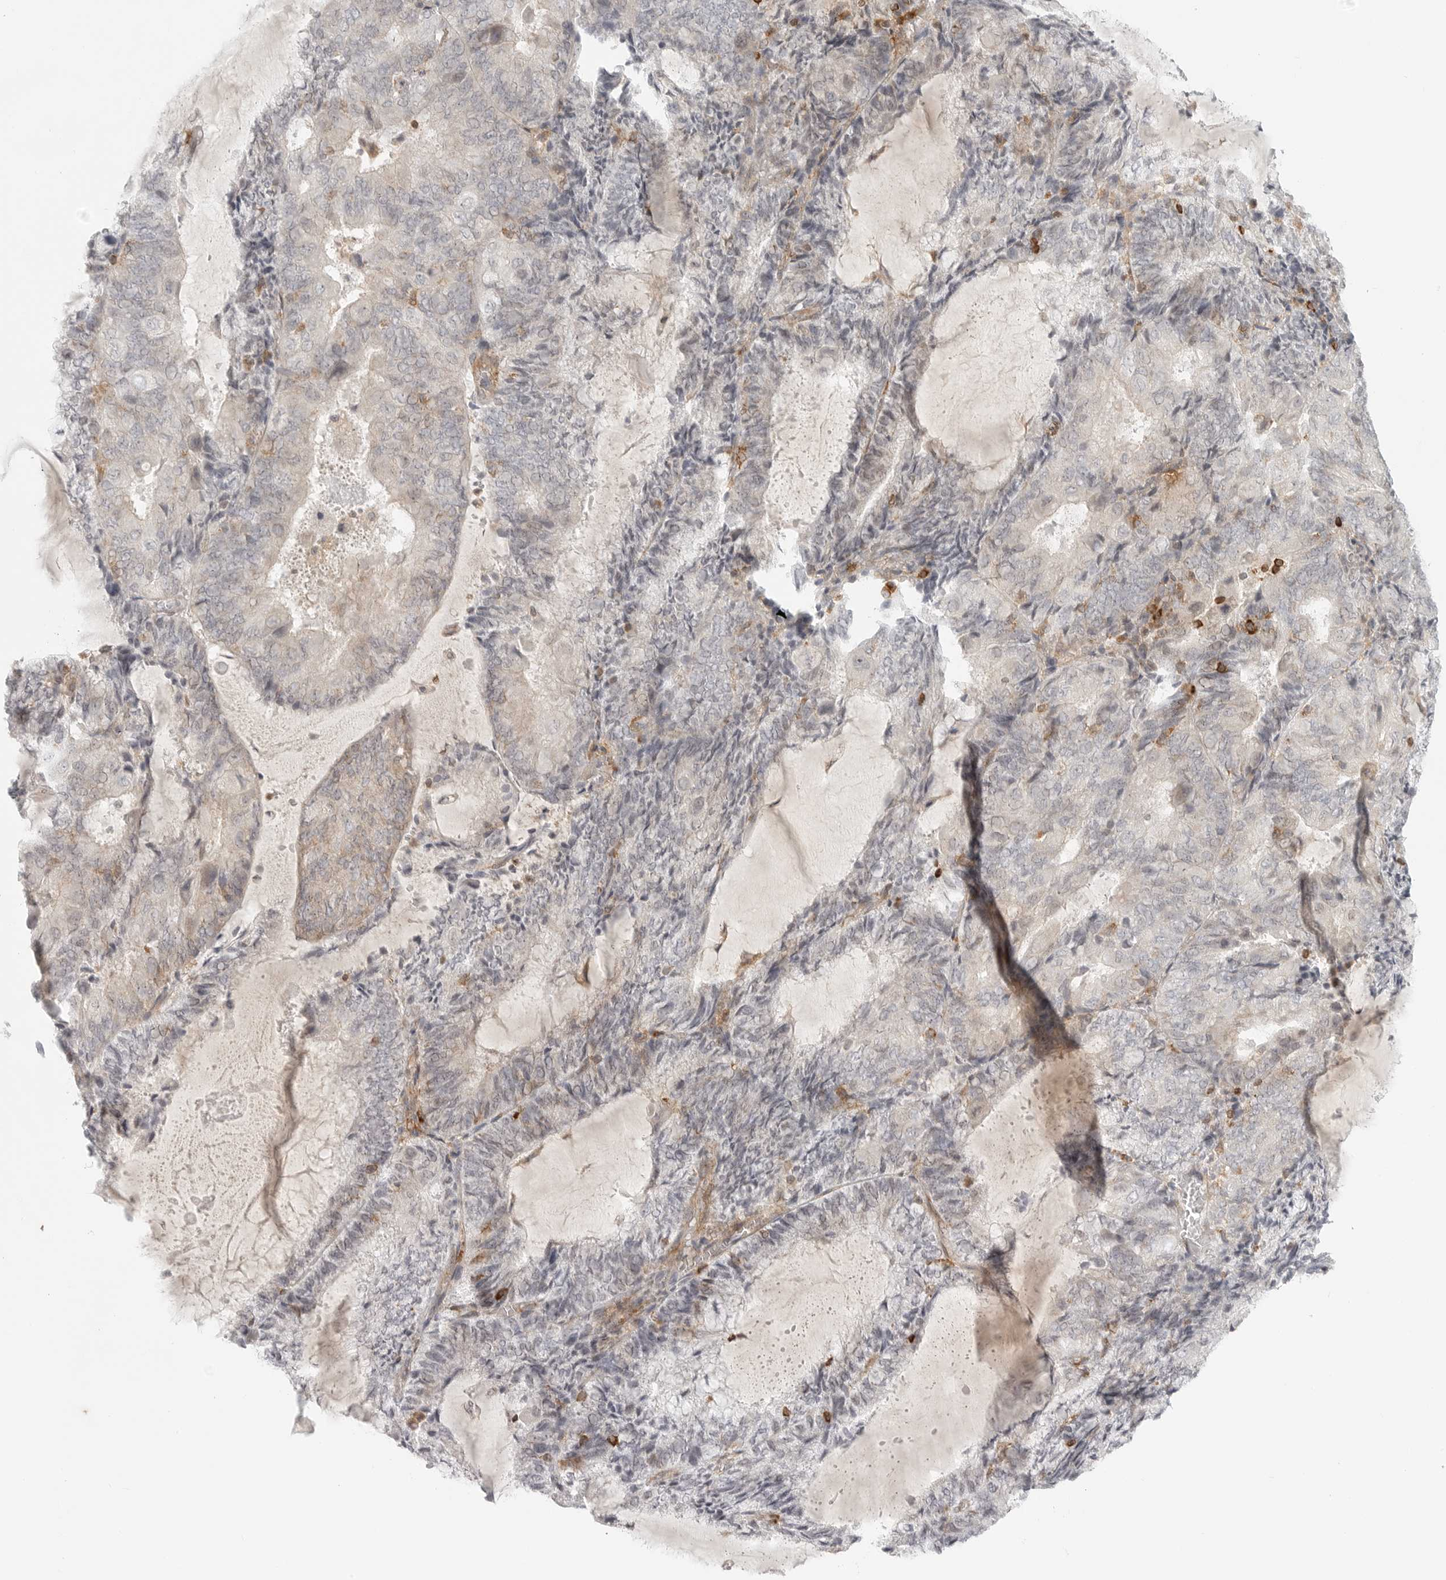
{"staining": {"intensity": "negative", "quantity": "none", "location": "none"}, "tissue": "endometrial cancer", "cell_type": "Tumor cells", "image_type": "cancer", "snomed": [{"axis": "morphology", "description": "Adenocarcinoma, NOS"}, {"axis": "topography", "description": "Endometrium"}], "caption": "Histopathology image shows no significant protein staining in tumor cells of endometrial adenocarcinoma. Brightfield microscopy of immunohistochemistry stained with DAB (brown) and hematoxylin (blue), captured at high magnification.", "gene": "SH3KBP1", "patient": {"sex": "female", "age": 81}}